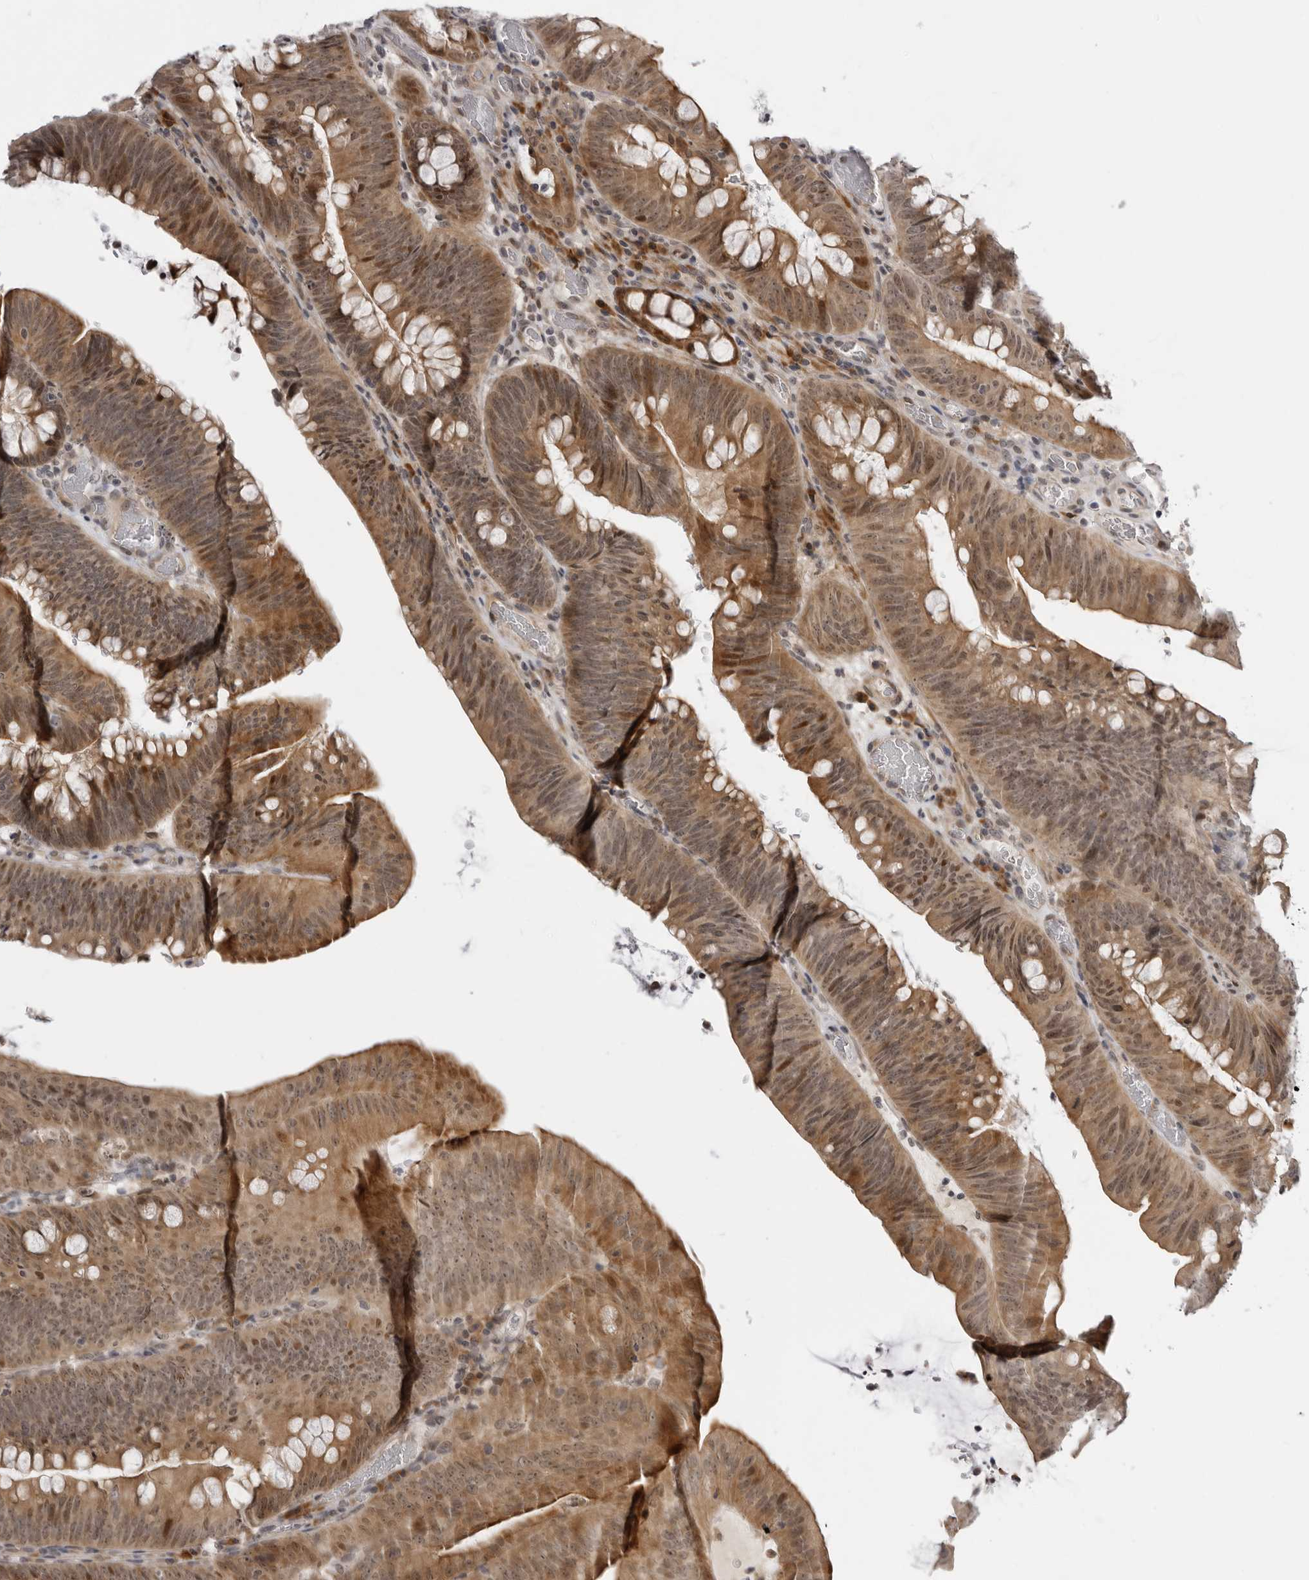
{"staining": {"intensity": "moderate", "quantity": ">75%", "location": "cytoplasmic/membranous,nuclear"}, "tissue": "colorectal cancer", "cell_type": "Tumor cells", "image_type": "cancer", "snomed": [{"axis": "morphology", "description": "Normal tissue, NOS"}, {"axis": "topography", "description": "Colon"}], "caption": "Colorectal cancer tissue displays moderate cytoplasmic/membranous and nuclear staining in about >75% of tumor cells, visualized by immunohistochemistry. (DAB = brown stain, brightfield microscopy at high magnification).", "gene": "ALPK2", "patient": {"sex": "female", "age": 82}}